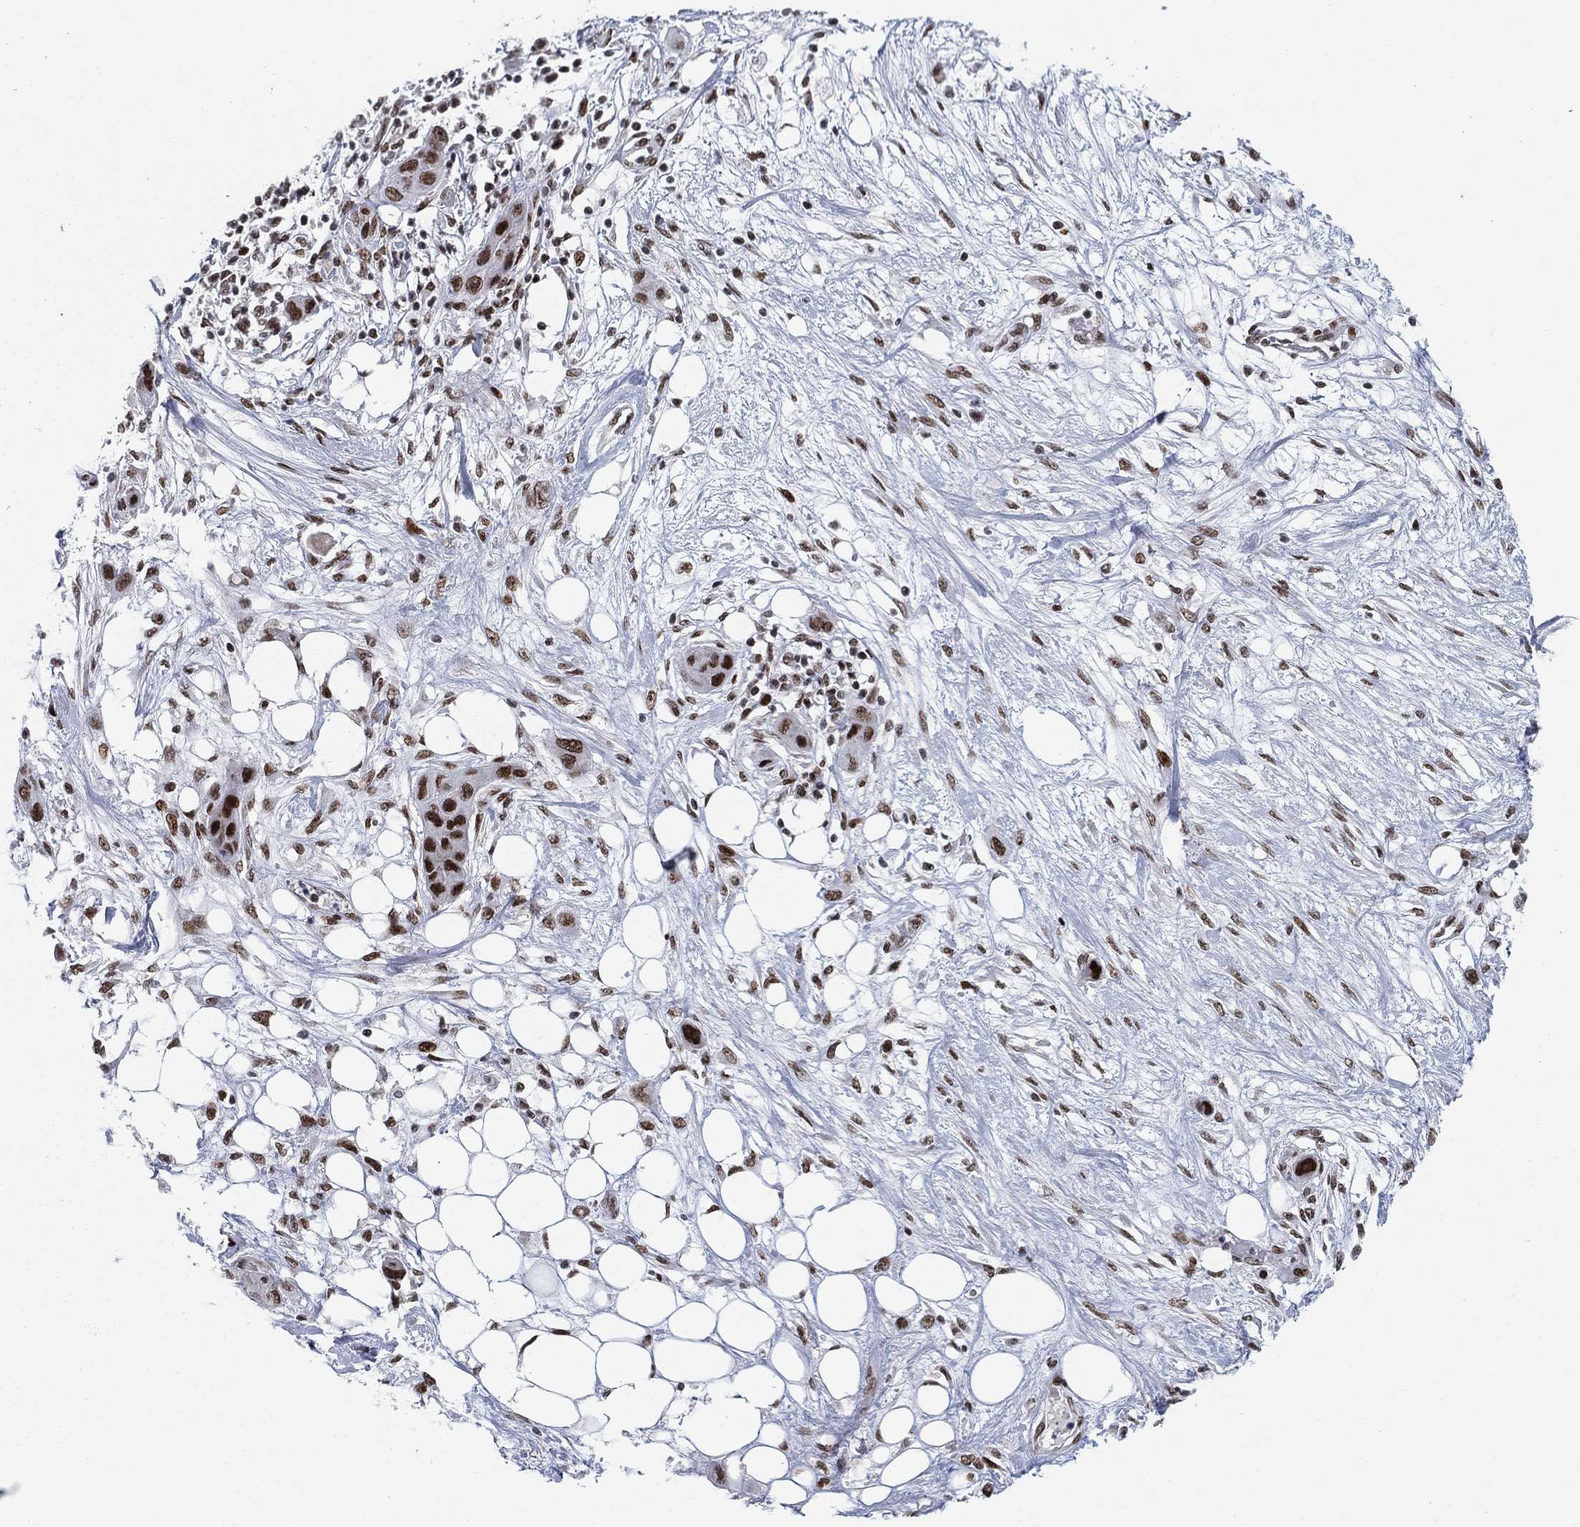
{"staining": {"intensity": "strong", "quantity": ">75%", "location": "nuclear"}, "tissue": "skin cancer", "cell_type": "Tumor cells", "image_type": "cancer", "snomed": [{"axis": "morphology", "description": "Squamous cell carcinoma, NOS"}, {"axis": "topography", "description": "Skin"}], "caption": "About >75% of tumor cells in human skin squamous cell carcinoma demonstrate strong nuclear protein staining as visualized by brown immunohistochemical staining.", "gene": "RTF1", "patient": {"sex": "male", "age": 79}}